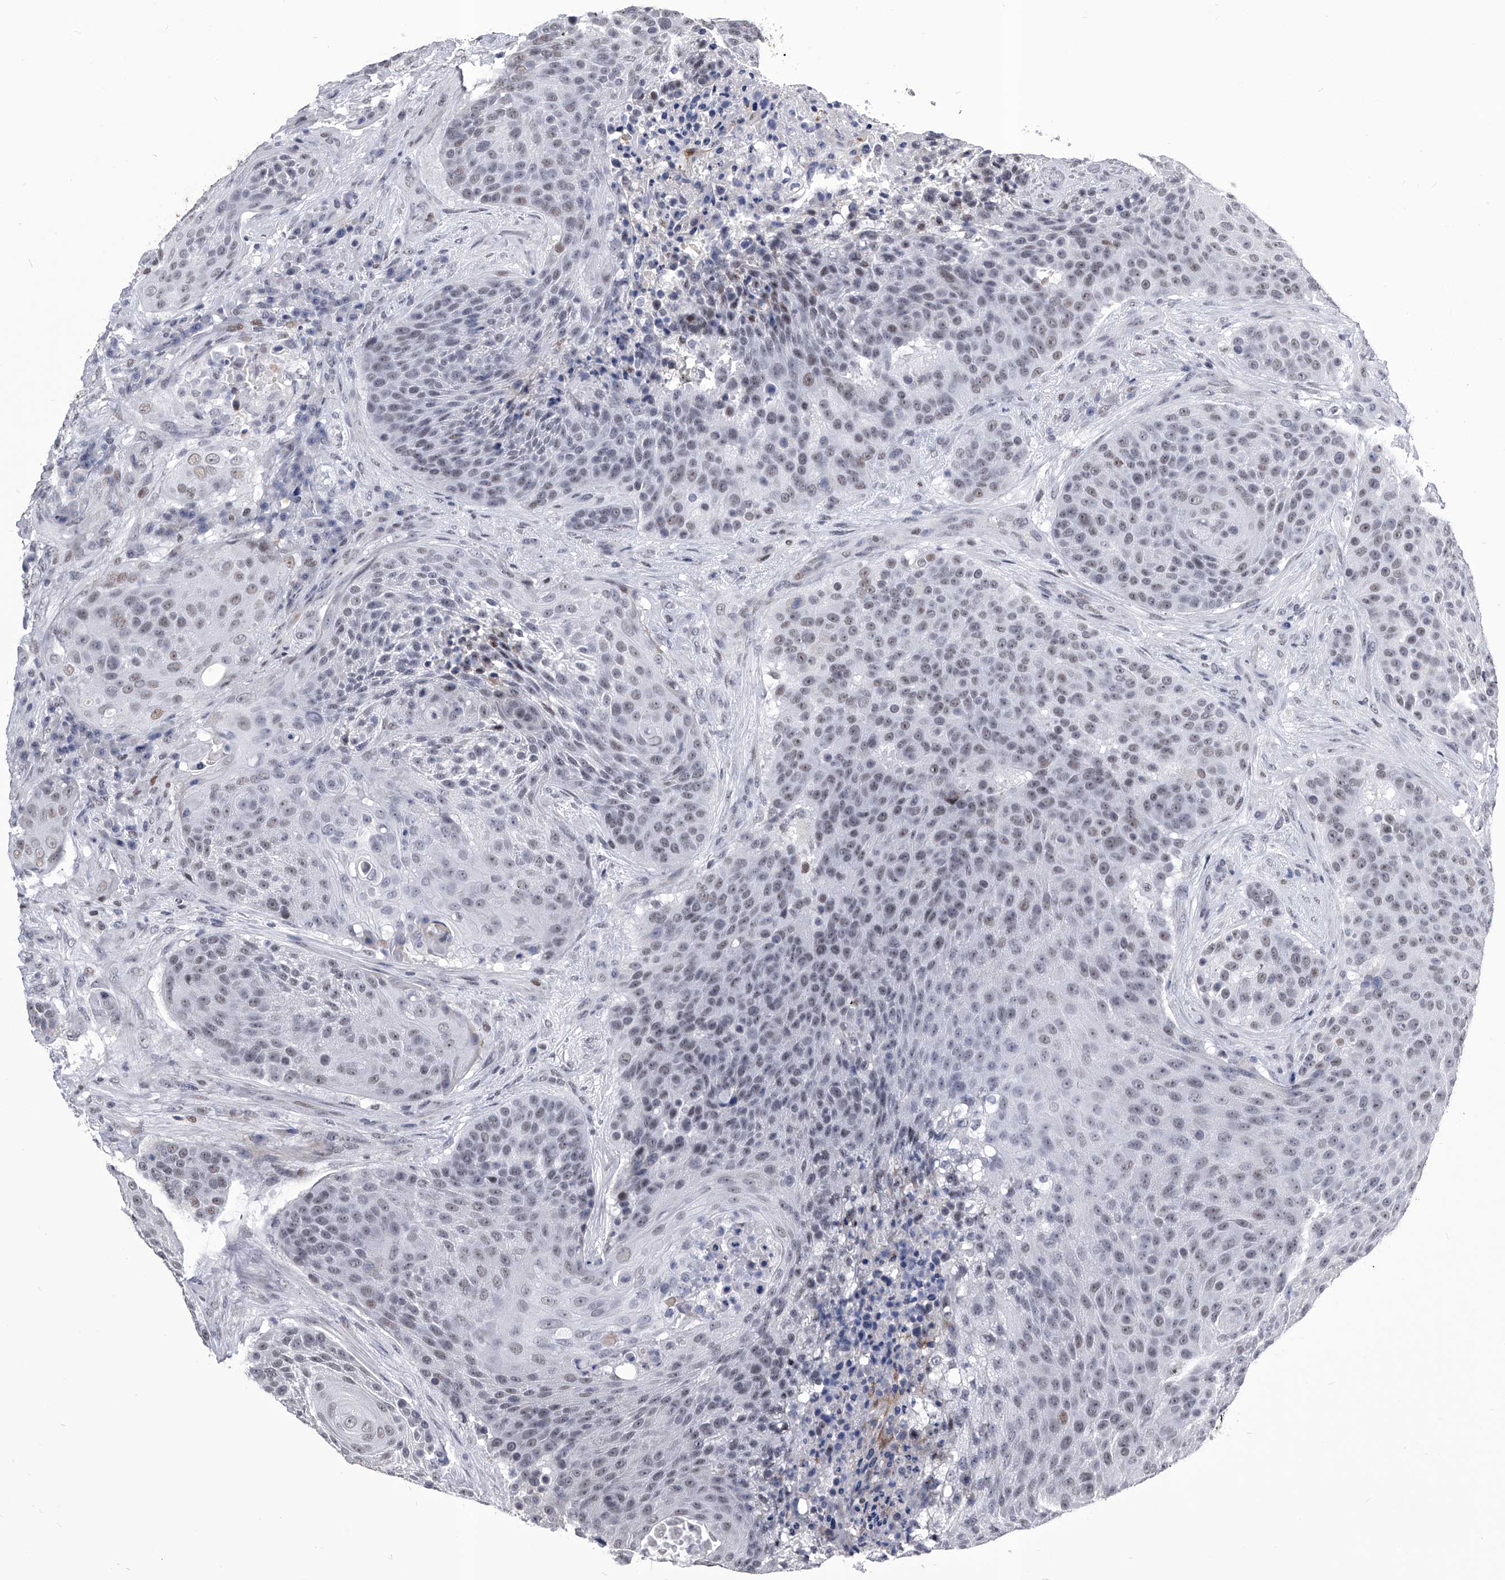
{"staining": {"intensity": "weak", "quantity": "<25%", "location": "nuclear"}, "tissue": "urothelial cancer", "cell_type": "Tumor cells", "image_type": "cancer", "snomed": [{"axis": "morphology", "description": "Urothelial carcinoma, High grade"}, {"axis": "topography", "description": "Urinary bladder"}], "caption": "There is no significant expression in tumor cells of urothelial carcinoma (high-grade).", "gene": "CMTR1", "patient": {"sex": "female", "age": 63}}